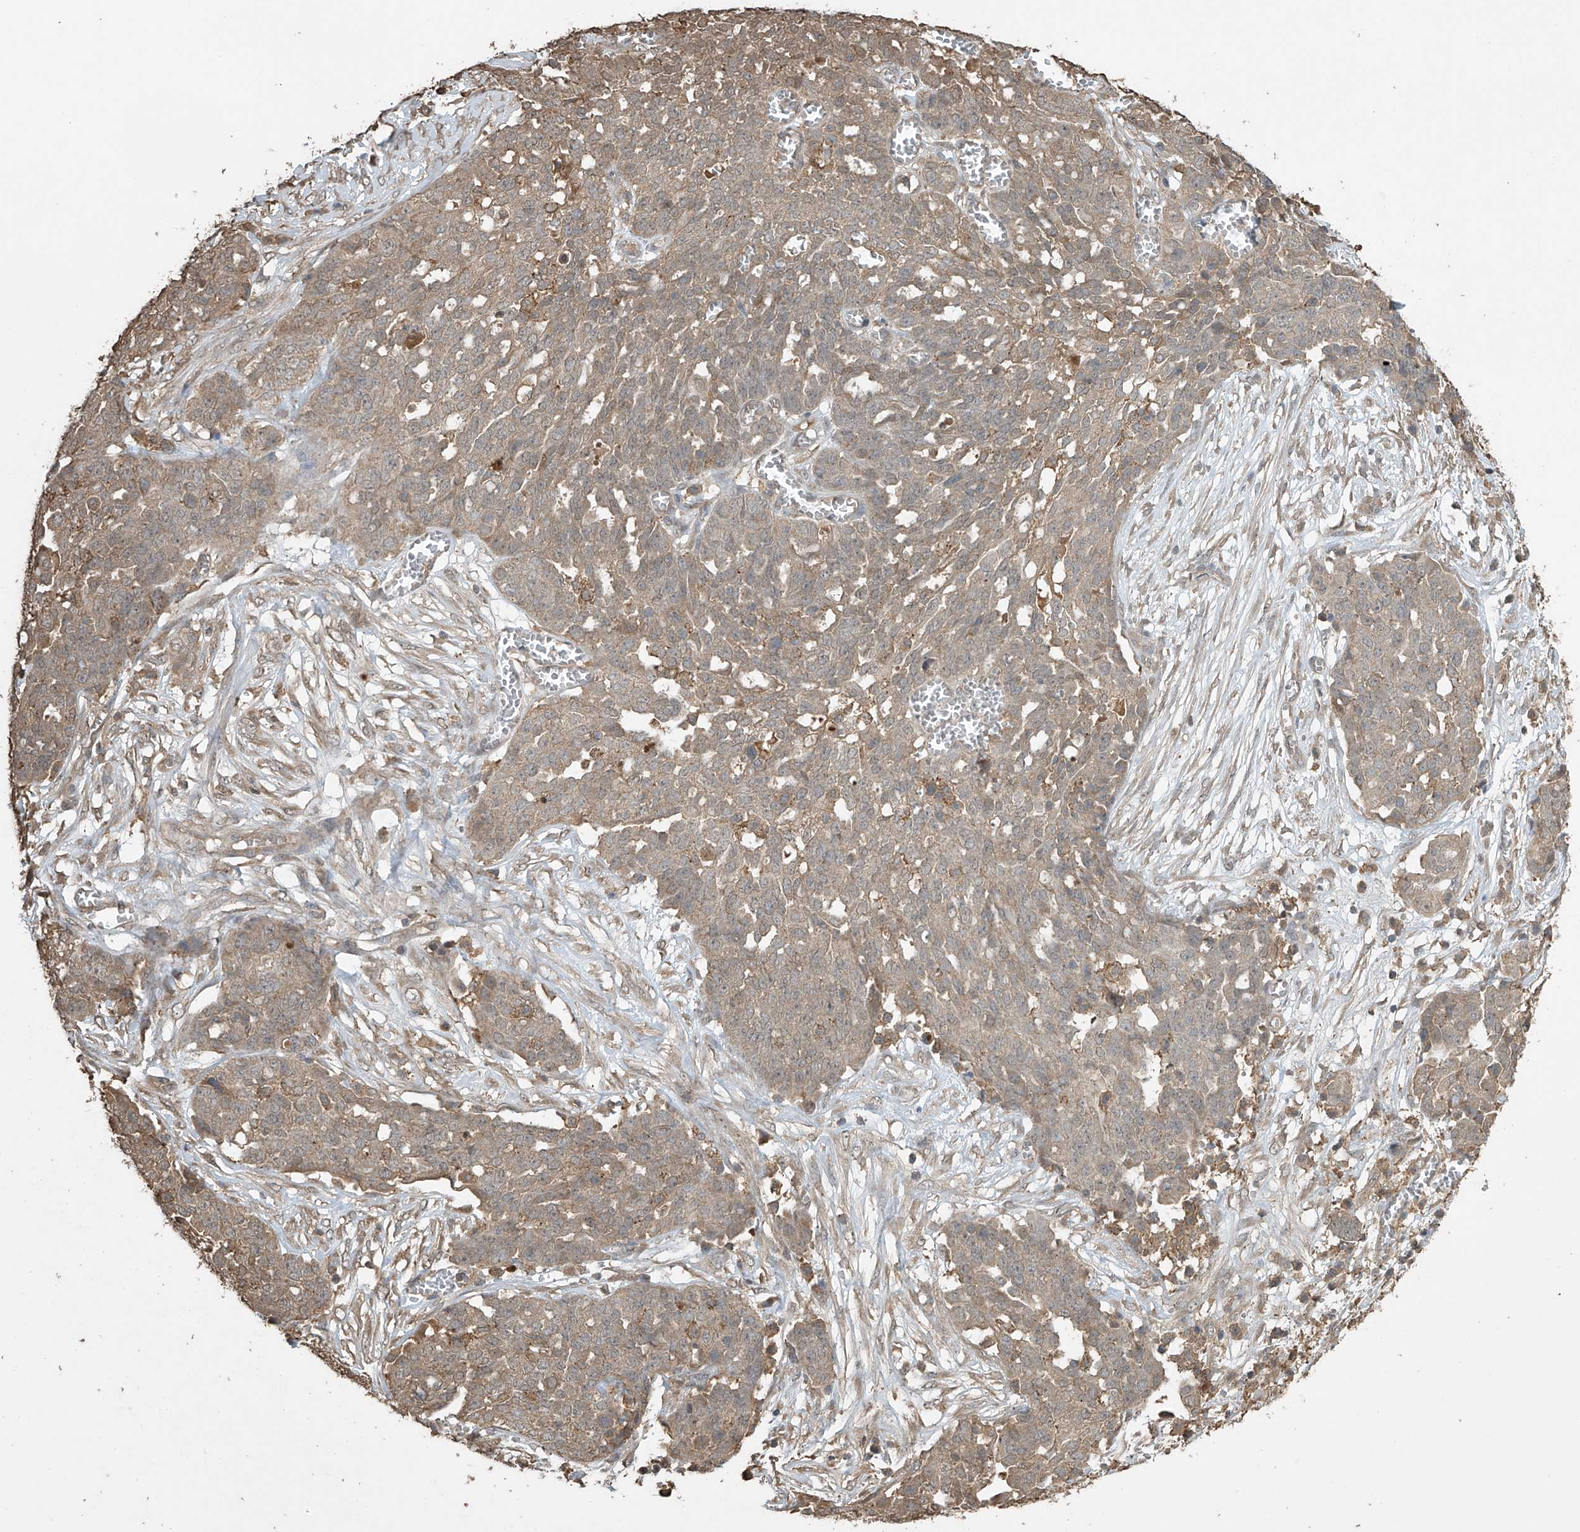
{"staining": {"intensity": "moderate", "quantity": ">75%", "location": "cytoplasmic/membranous"}, "tissue": "ovarian cancer", "cell_type": "Tumor cells", "image_type": "cancer", "snomed": [{"axis": "morphology", "description": "Cystadenocarcinoma, serous, NOS"}, {"axis": "topography", "description": "Soft tissue"}, {"axis": "topography", "description": "Ovary"}], "caption": "Brown immunohistochemical staining in ovarian cancer (serous cystadenocarcinoma) reveals moderate cytoplasmic/membranous expression in approximately >75% of tumor cells.", "gene": "SLFN14", "patient": {"sex": "female", "age": 57}}